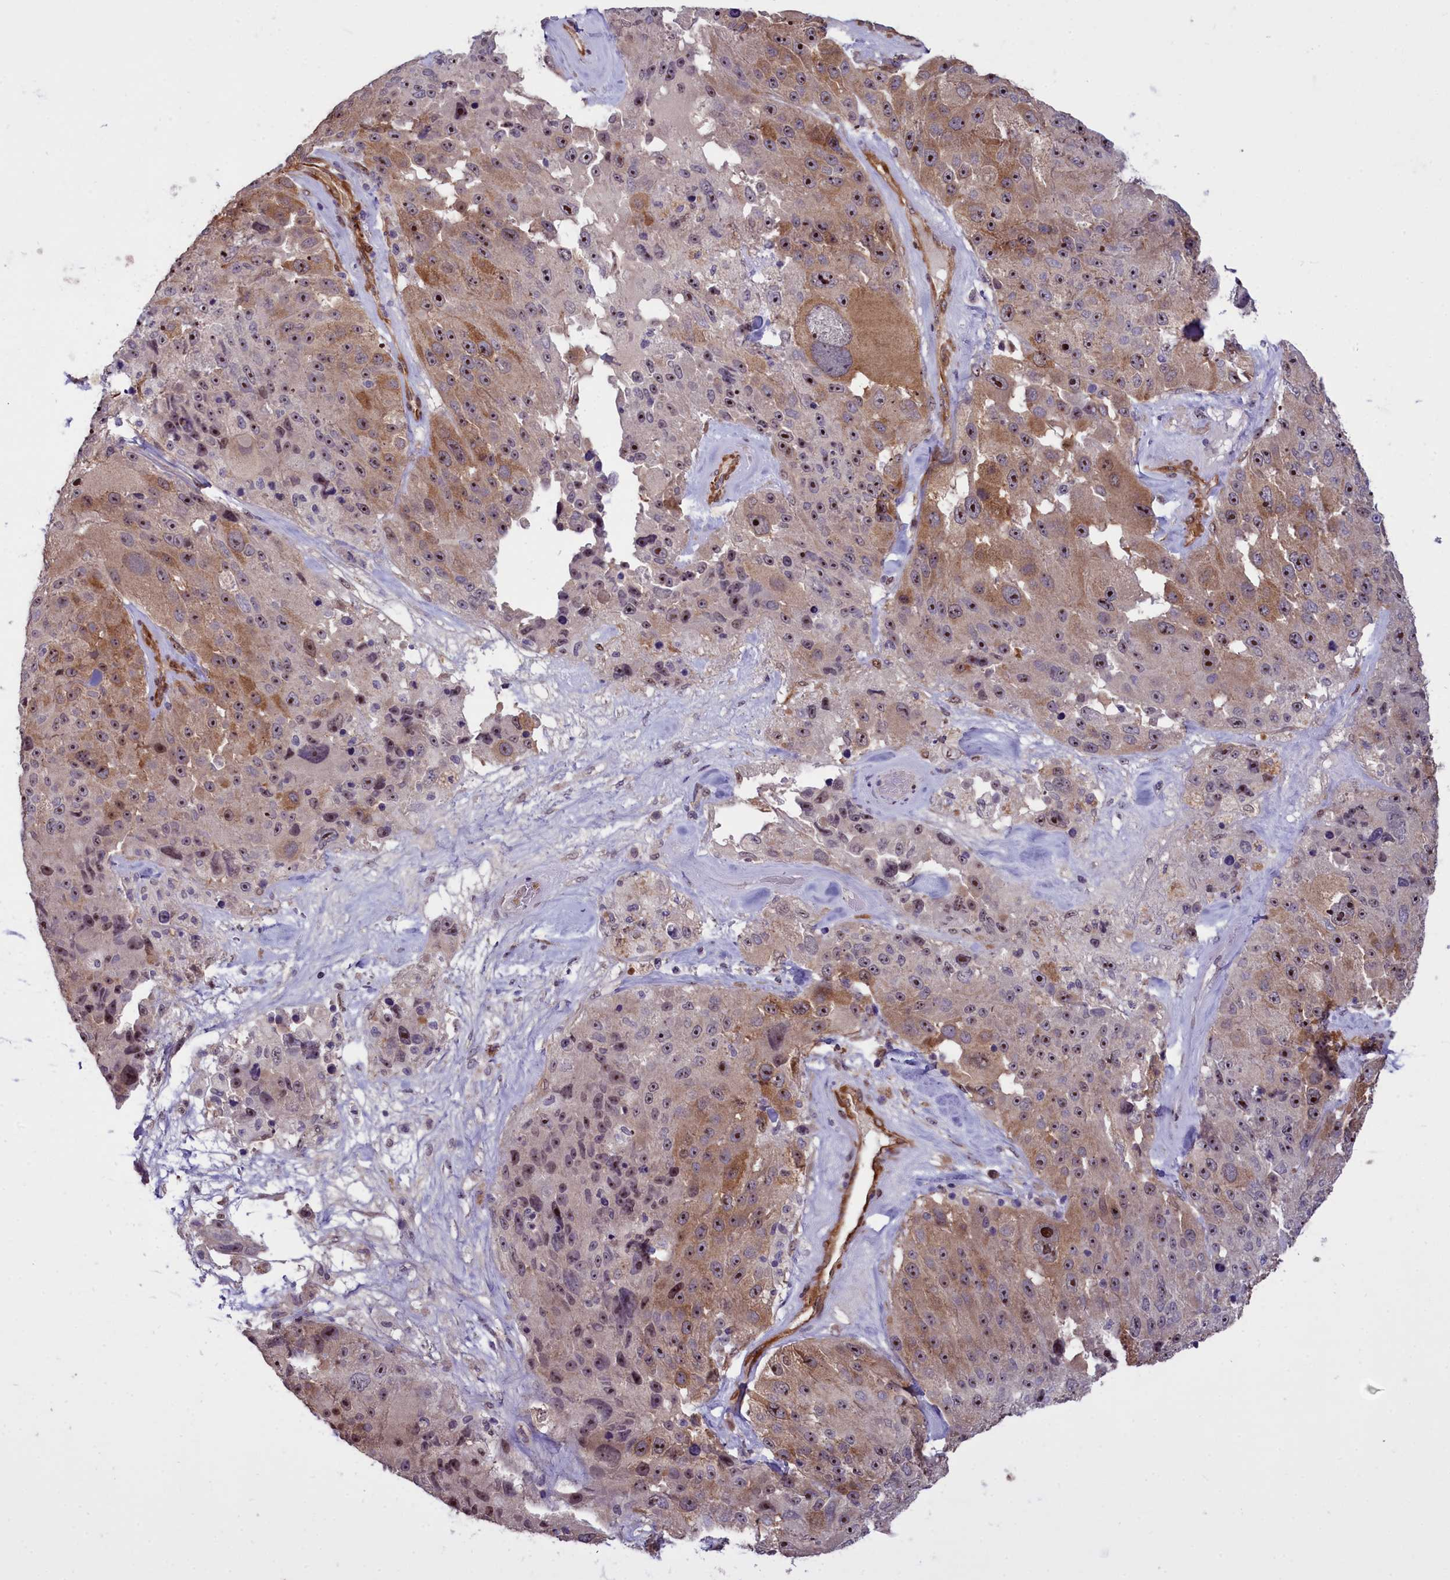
{"staining": {"intensity": "moderate", "quantity": "25%-75%", "location": "cytoplasmic/membranous,nuclear"}, "tissue": "melanoma", "cell_type": "Tumor cells", "image_type": "cancer", "snomed": [{"axis": "morphology", "description": "Malignant melanoma, Metastatic site"}, {"axis": "topography", "description": "Lymph node"}], "caption": "Protein expression by IHC exhibits moderate cytoplasmic/membranous and nuclear expression in approximately 25%-75% of tumor cells in malignant melanoma (metastatic site).", "gene": "BCAR1", "patient": {"sex": "male", "age": 62}}